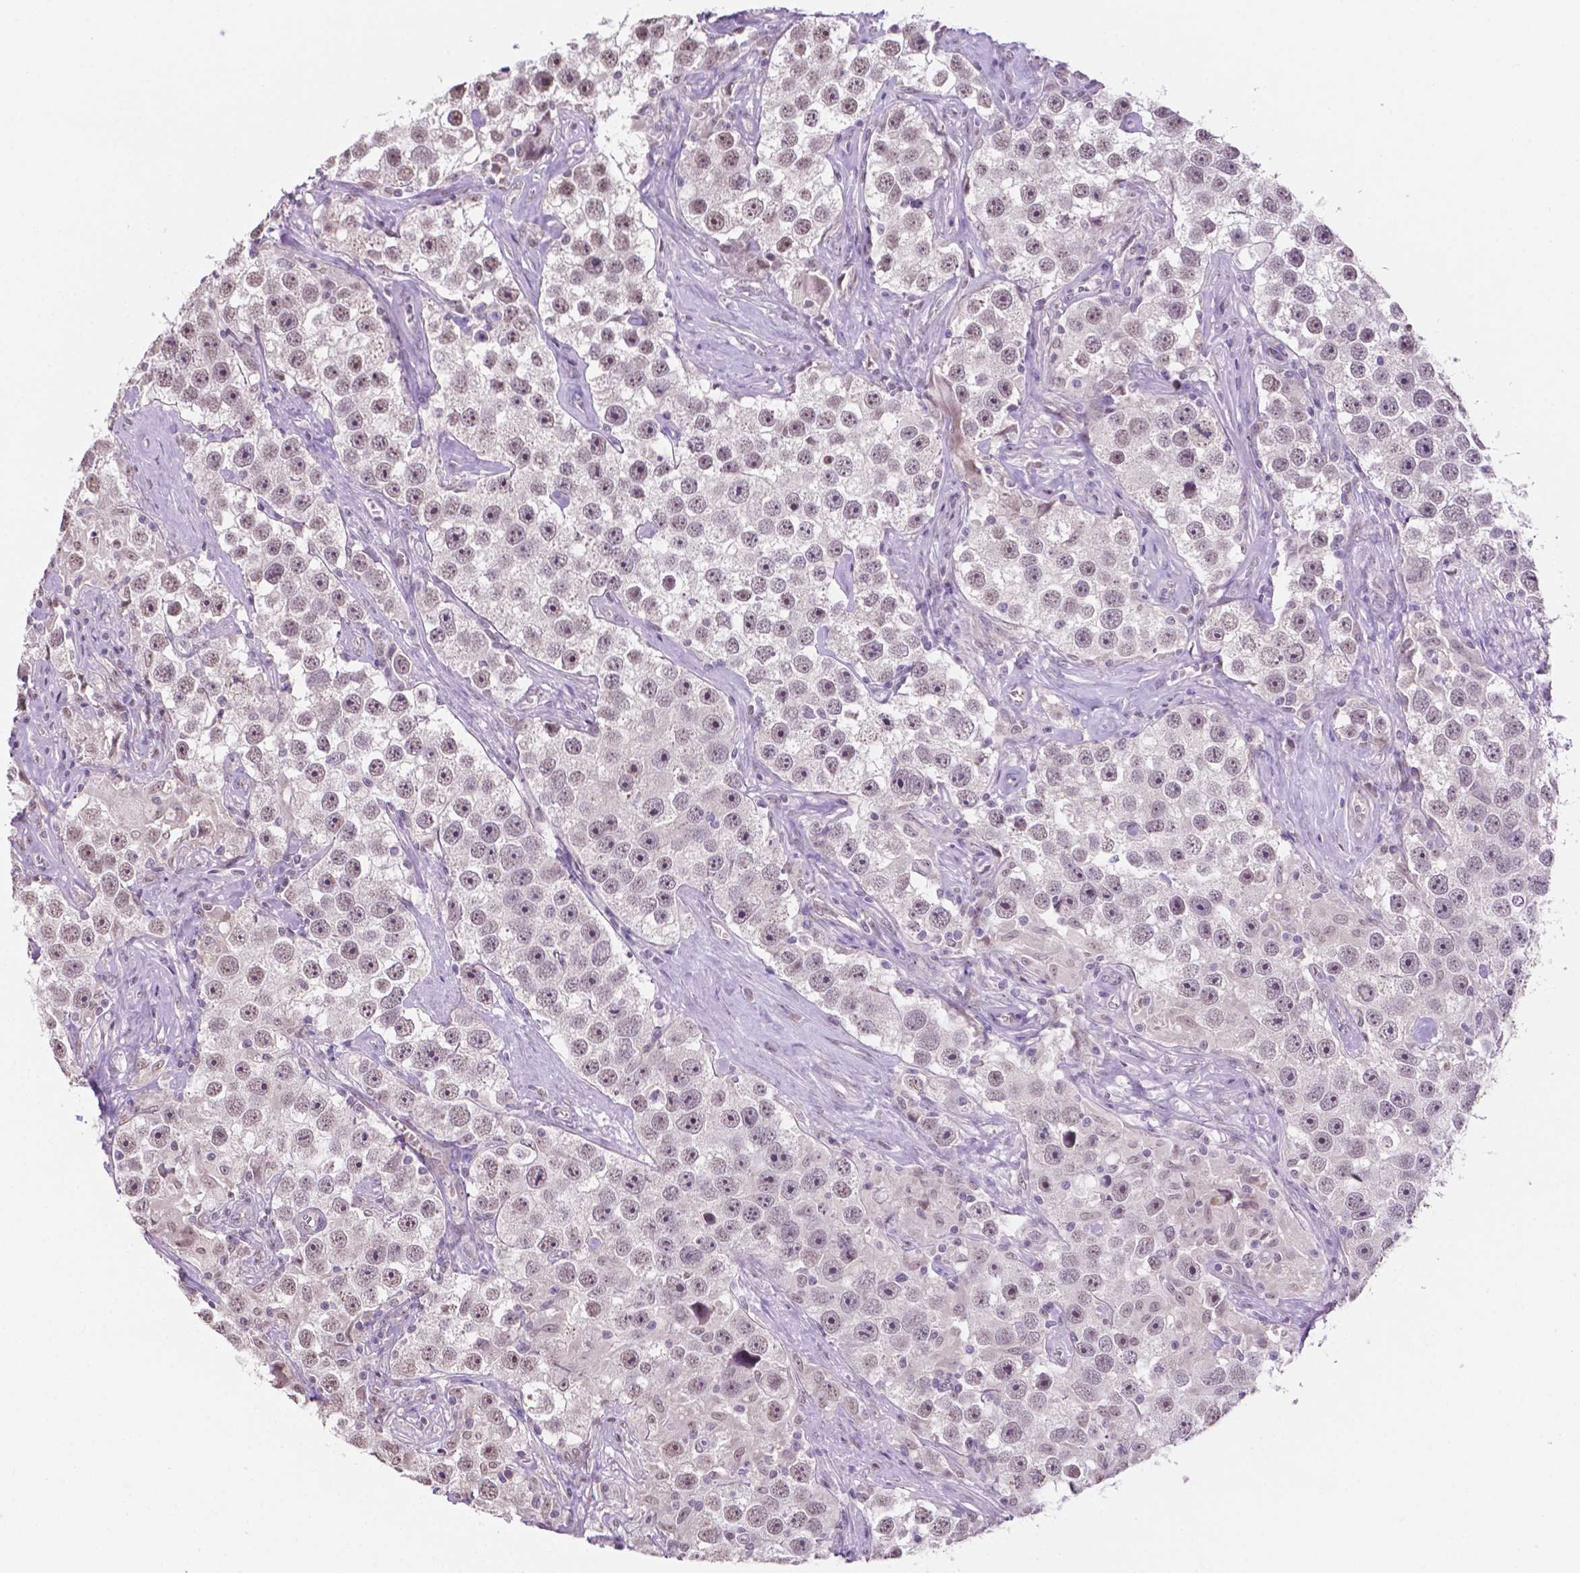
{"staining": {"intensity": "negative", "quantity": "none", "location": "none"}, "tissue": "testis cancer", "cell_type": "Tumor cells", "image_type": "cancer", "snomed": [{"axis": "morphology", "description": "Seminoma, NOS"}, {"axis": "topography", "description": "Testis"}], "caption": "DAB (3,3'-diaminobenzidine) immunohistochemical staining of human testis cancer demonstrates no significant staining in tumor cells.", "gene": "SHLD3", "patient": {"sex": "male", "age": 49}}